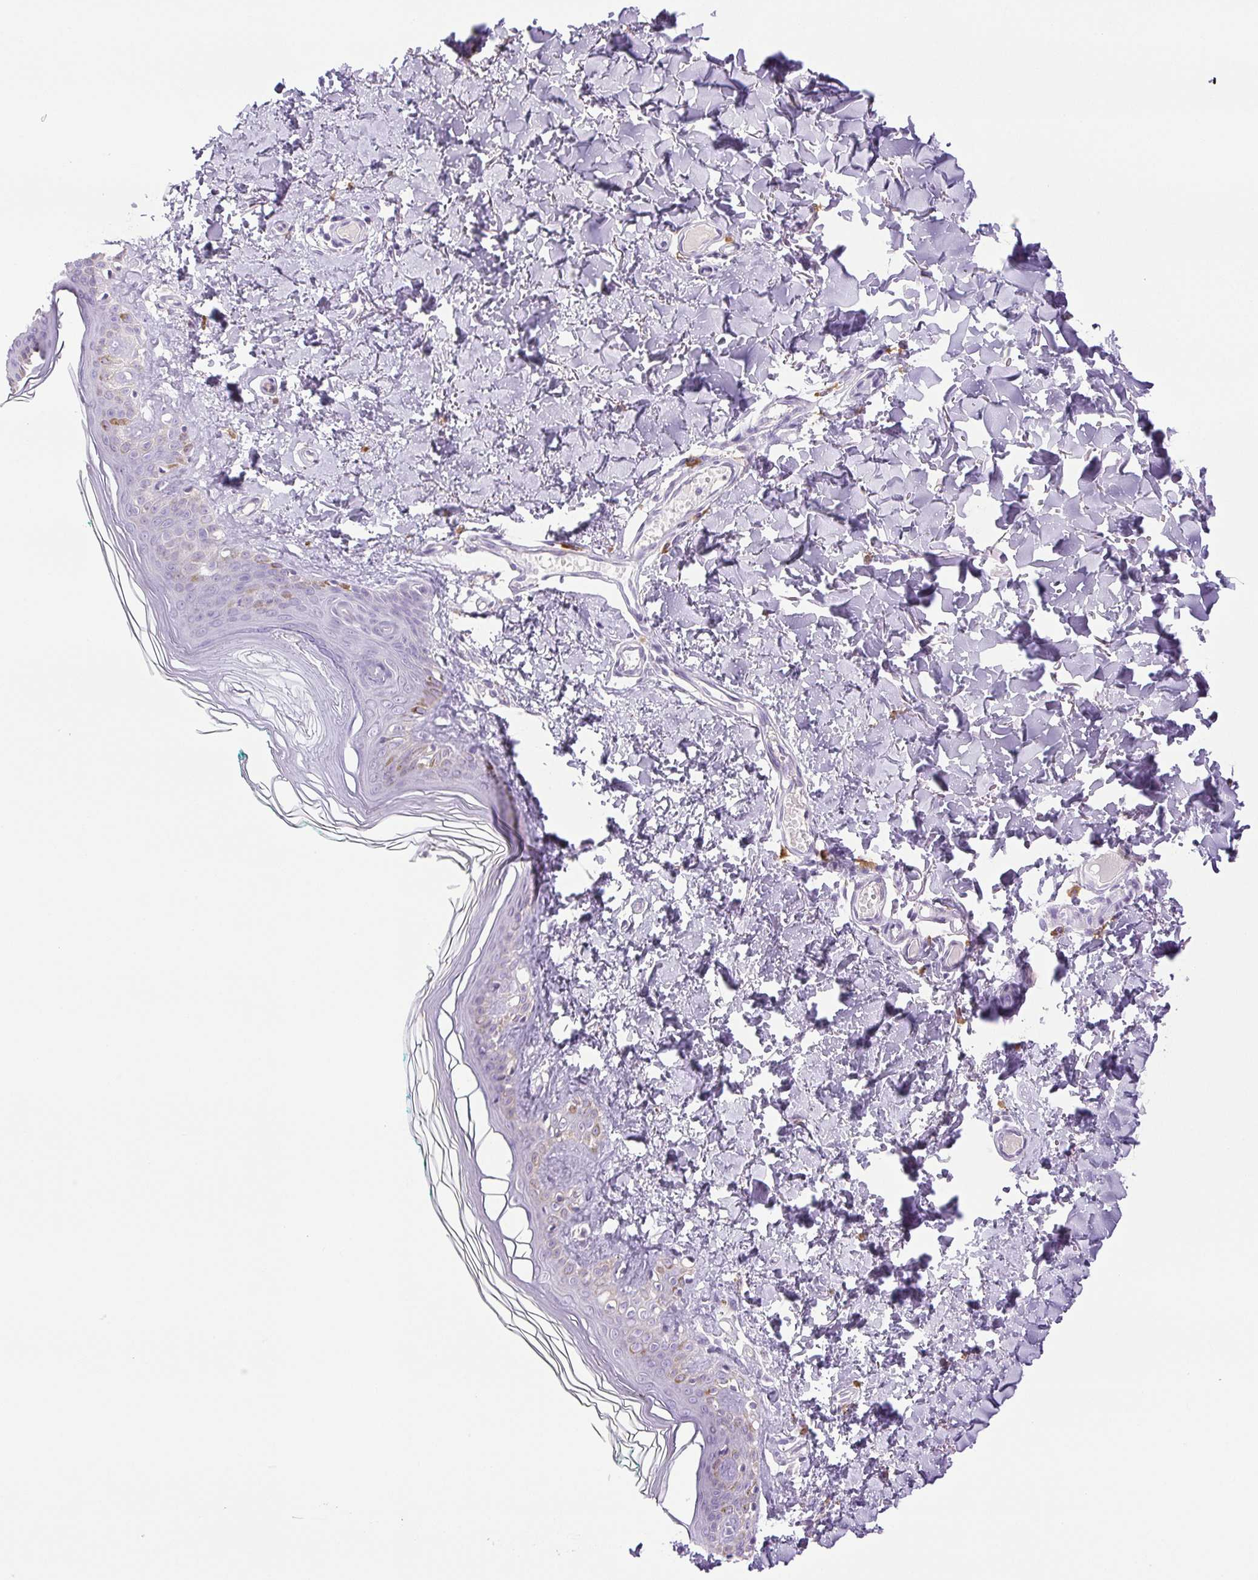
{"staining": {"intensity": "negative", "quantity": "none", "location": "none"}, "tissue": "skin", "cell_type": "Fibroblasts", "image_type": "normal", "snomed": [{"axis": "morphology", "description": "Normal tissue, NOS"}, {"axis": "topography", "description": "Skin"}, {"axis": "topography", "description": "Peripheral nerve tissue"}], "caption": "DAB immunohistochemical staining of benign skin exhibits no significant positivity in fibroblasts. The staining was performed using DAB to visualize the protein expression in brown, while the nuclei were stained in blue with hematoxylin (Magnification: 20x).", "gene": "PAPPA2", "patient": {"sex": "female", "age": 45}}